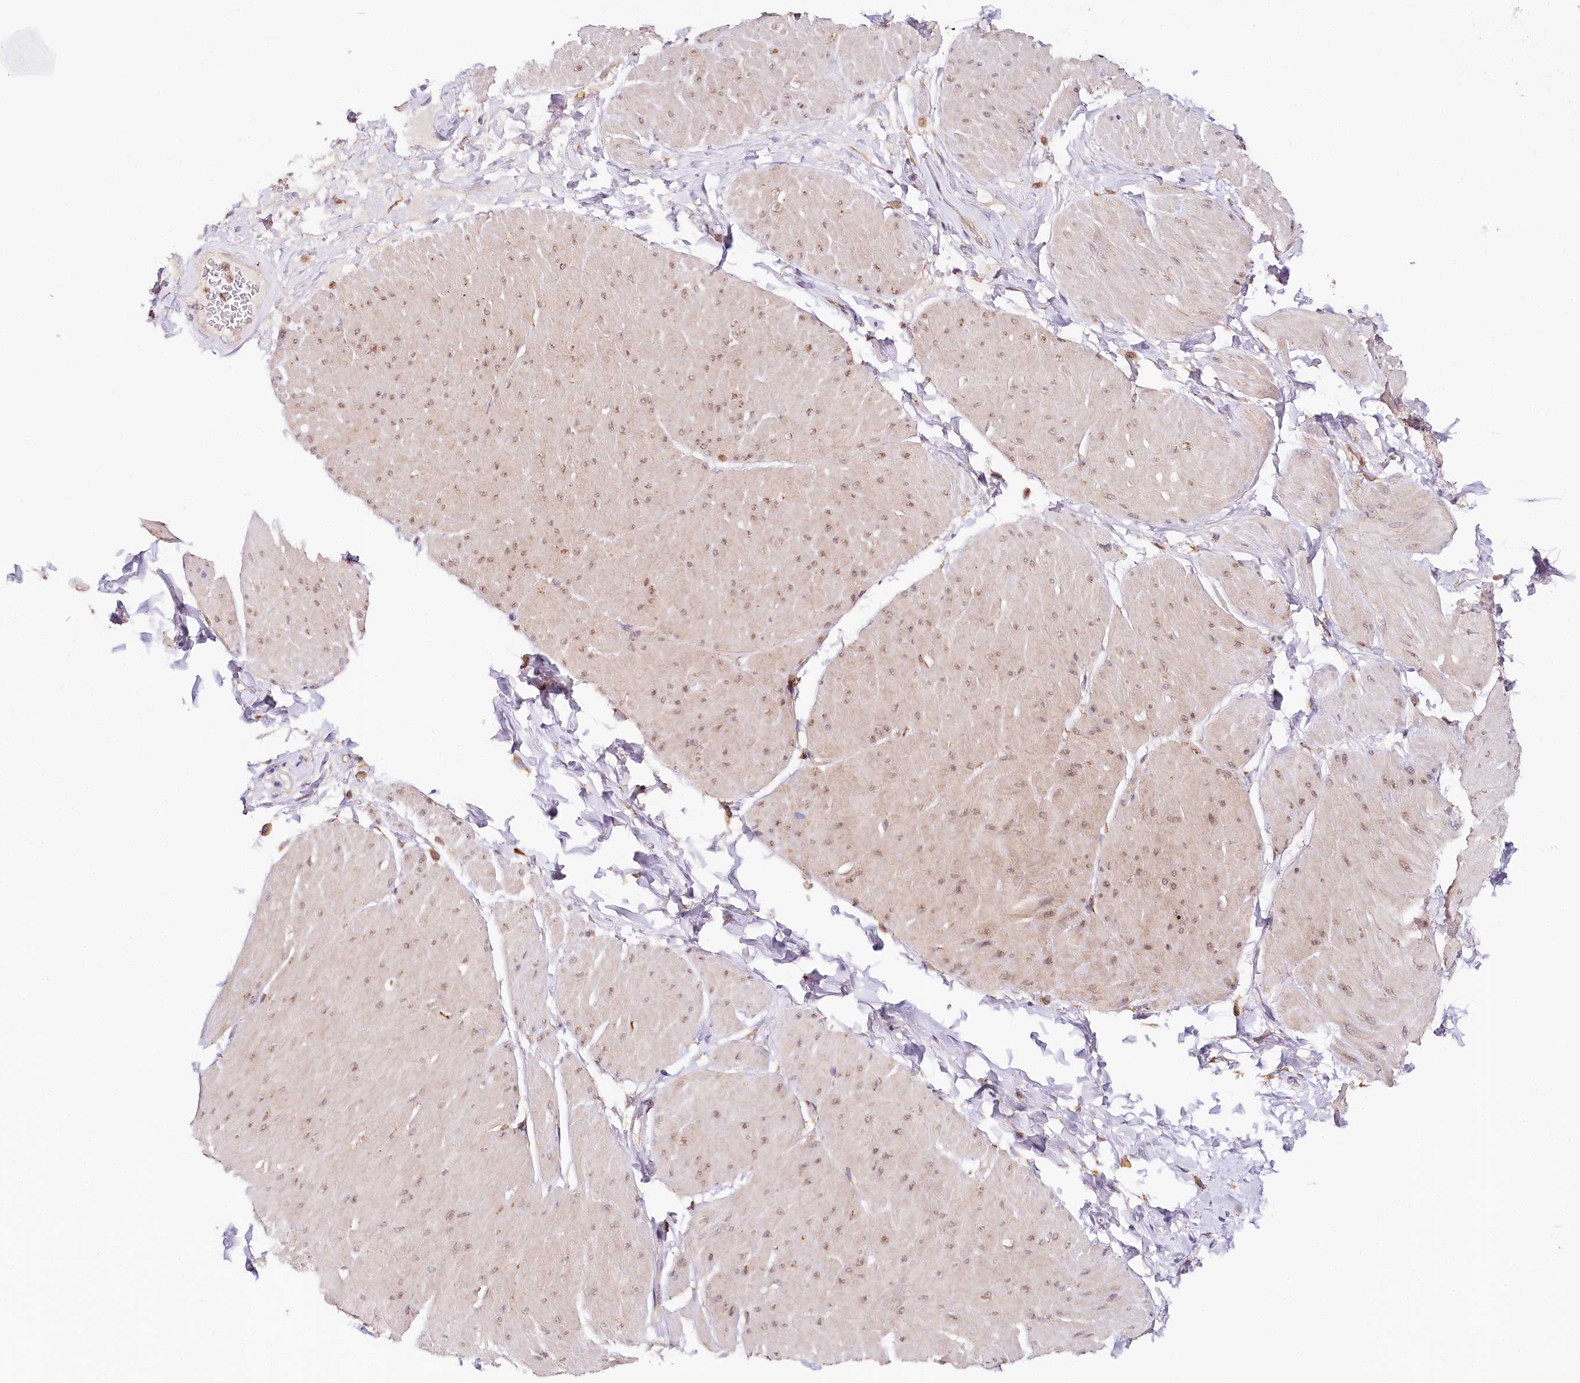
{"staining": {"intensity": "weak", "quantity": ">75%", "location": "cytoplasmic/membranous,nuclear"}, "tissue": "smooth muscle", "cell_type": "Smooth muscle cells", "image_type": "normal", "snomed": [{"axis": "morphology", "description": "Urothelial carcinoma, High grade"}, {"axis": "topography", "description": "Urinary bladder"}], "caption": "Immunohistochemistry (DAB) staining of normal smooth muscle exhibits weak cytoplasmic/membranous,nuclear protein expression in approximately >75% of smooth muscle cells. Nuclei are stained in blue.", "gene": "VEGFA", "patient": {"sex": "male", "age": 46}}